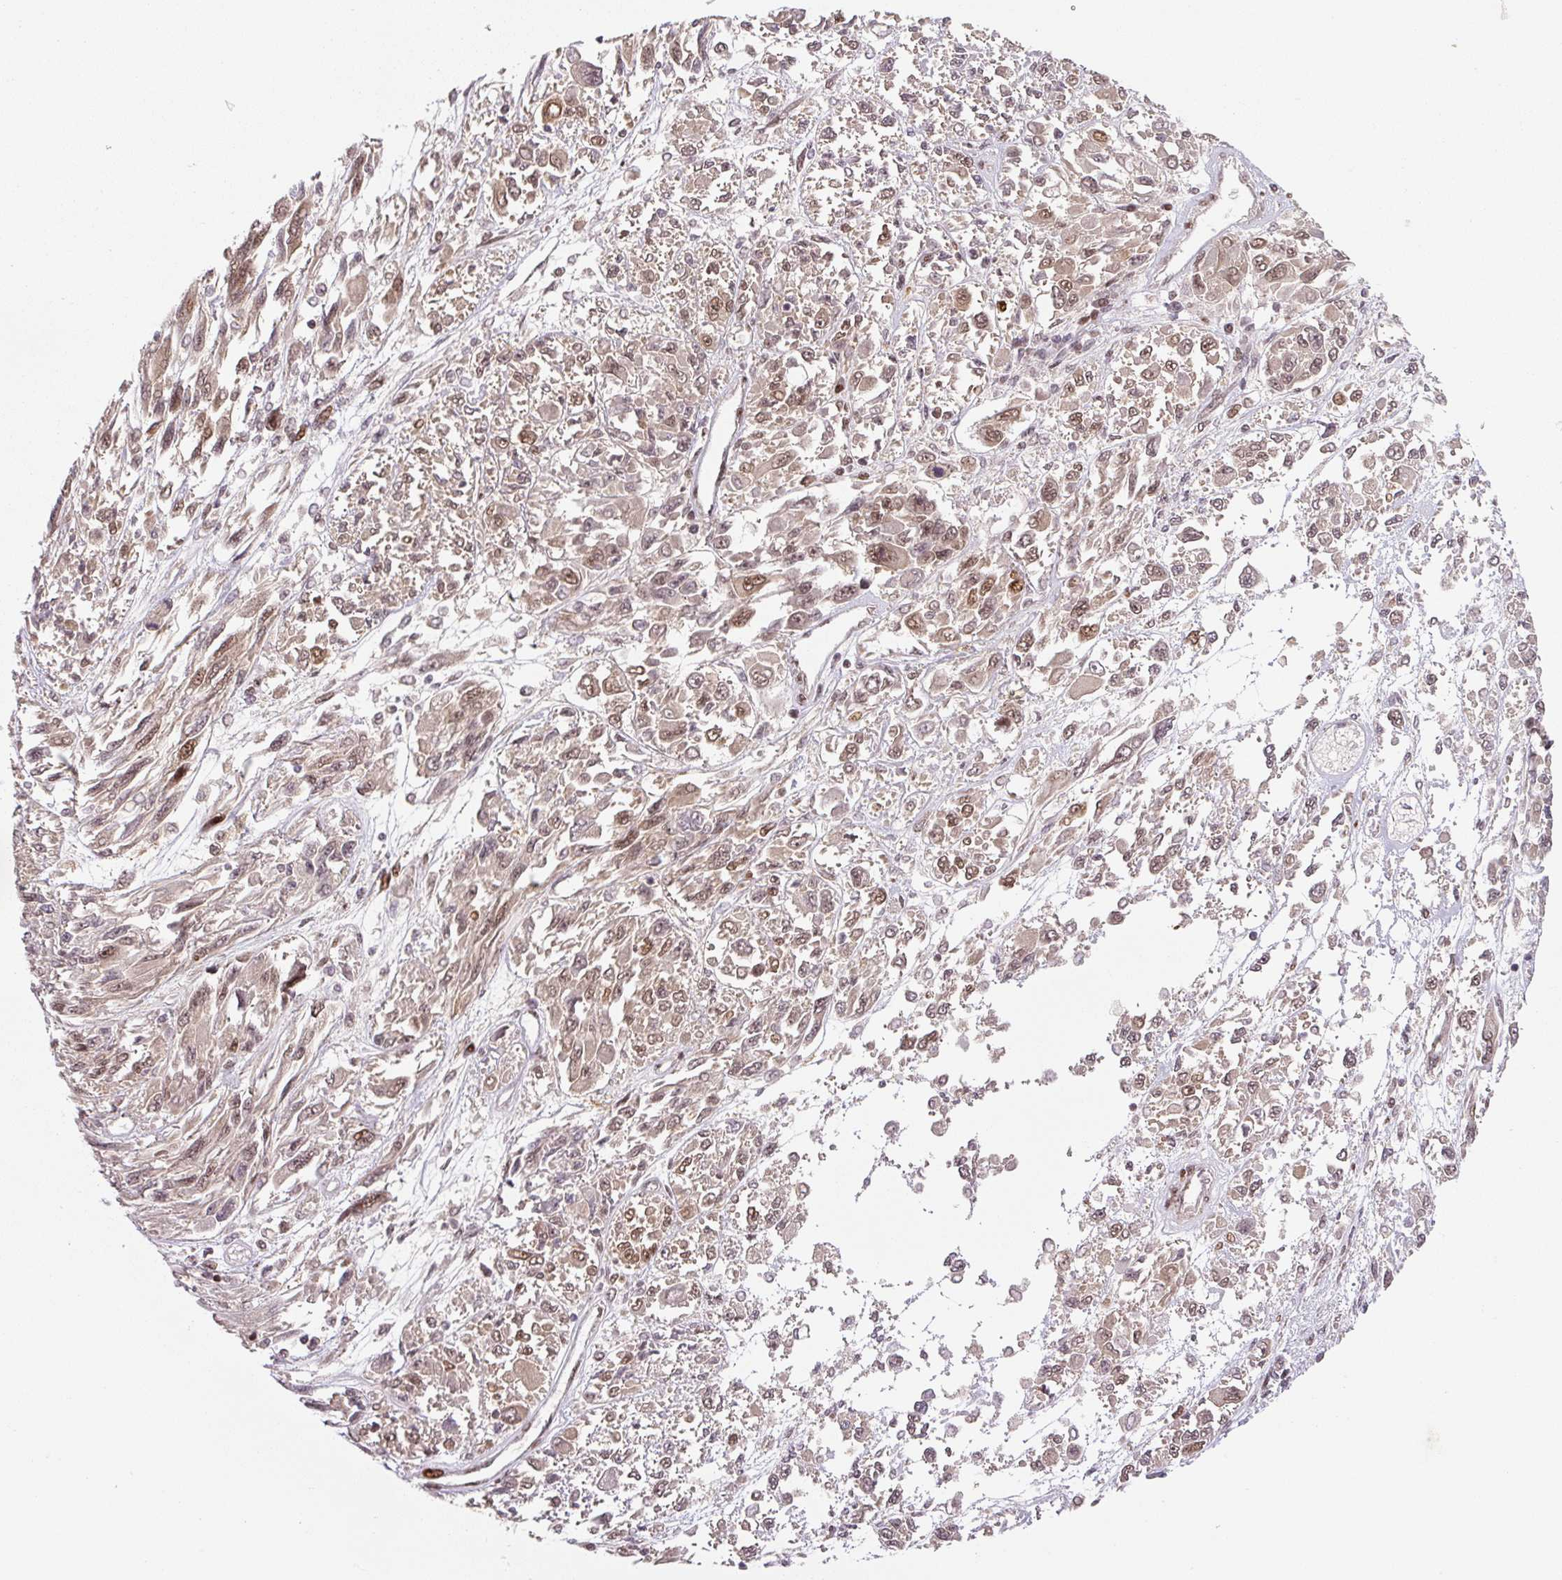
{"staining": {"intensity": "moderate", "quantity": ">75%", "location": "nuclear"}, "tissue": "melanoma", "cell_type": "Tumor cells", "image_type": "cancer", "snomed": [{"axis": "morphology", "description": "Malignant melanoma, NOS"}, {"axis": "topography", "description": "Skin"}], "caption": "Melanoma stained for a protein displays moderate nuclear positivity in tumor cells. (Stains: DAB (3,3'-diaminobenzidine) in brown, nuclei in blue, Microscopy: brightfield microscopy at high magnification).", "gene": "PYDC2", "patient": {"sex": "female", "age": 91}}